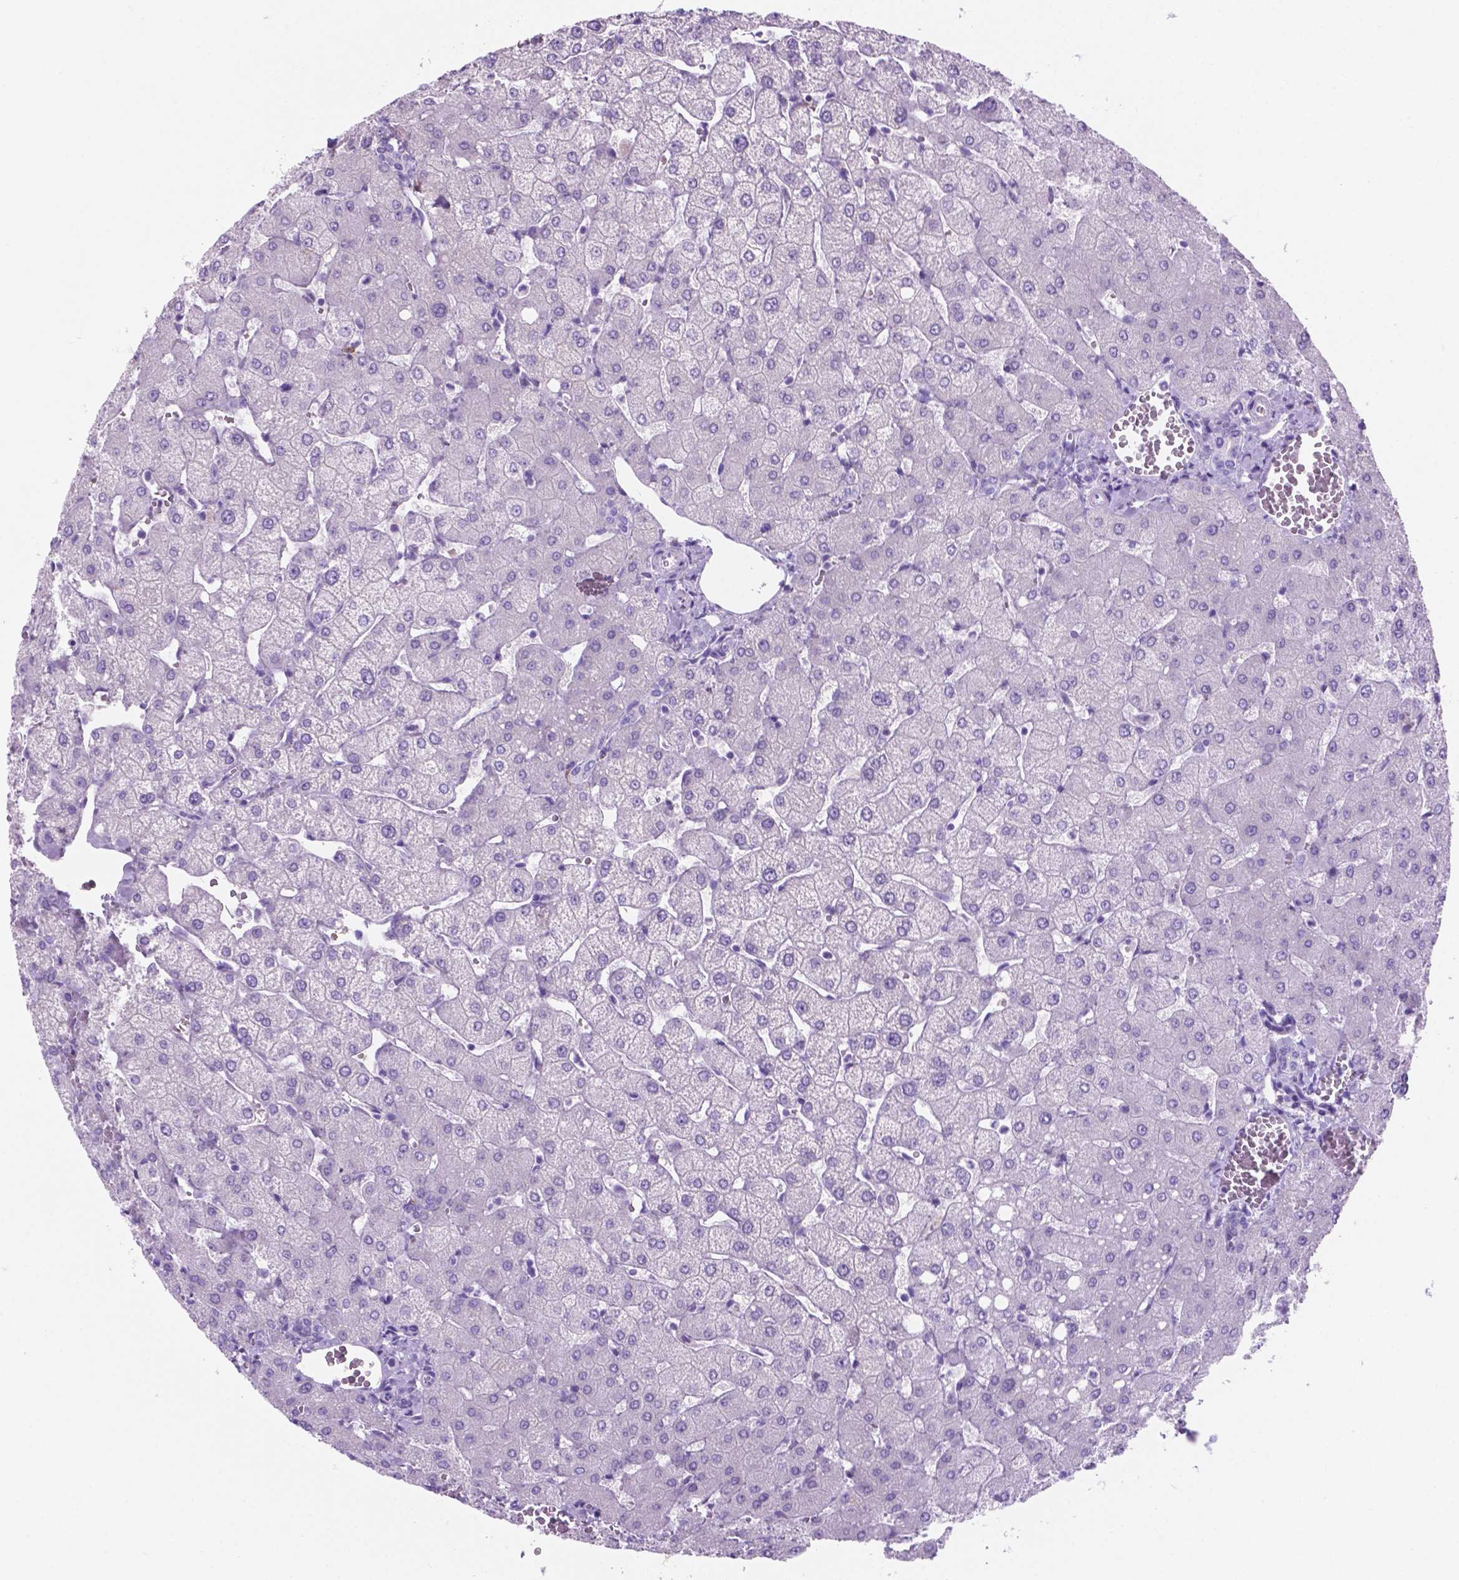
{"staining": {"intensity": "negative", "quantity": "none", "location": "none"}, "tissue": "liver", "cell_type": "Cholangiocytes", "image_type": "normal", "snomed": [{"axis": "morphology", "description": "Normal tissue, NOS"}, {"axis": "topography", "description": "Liver"}], "caption": "Liver stained for a protein using immunohistochemistry (IHC) shows no expression cholangiocytes.", "gene": "GRIN2B", "patient": {"sex": "female", "age": 54}}